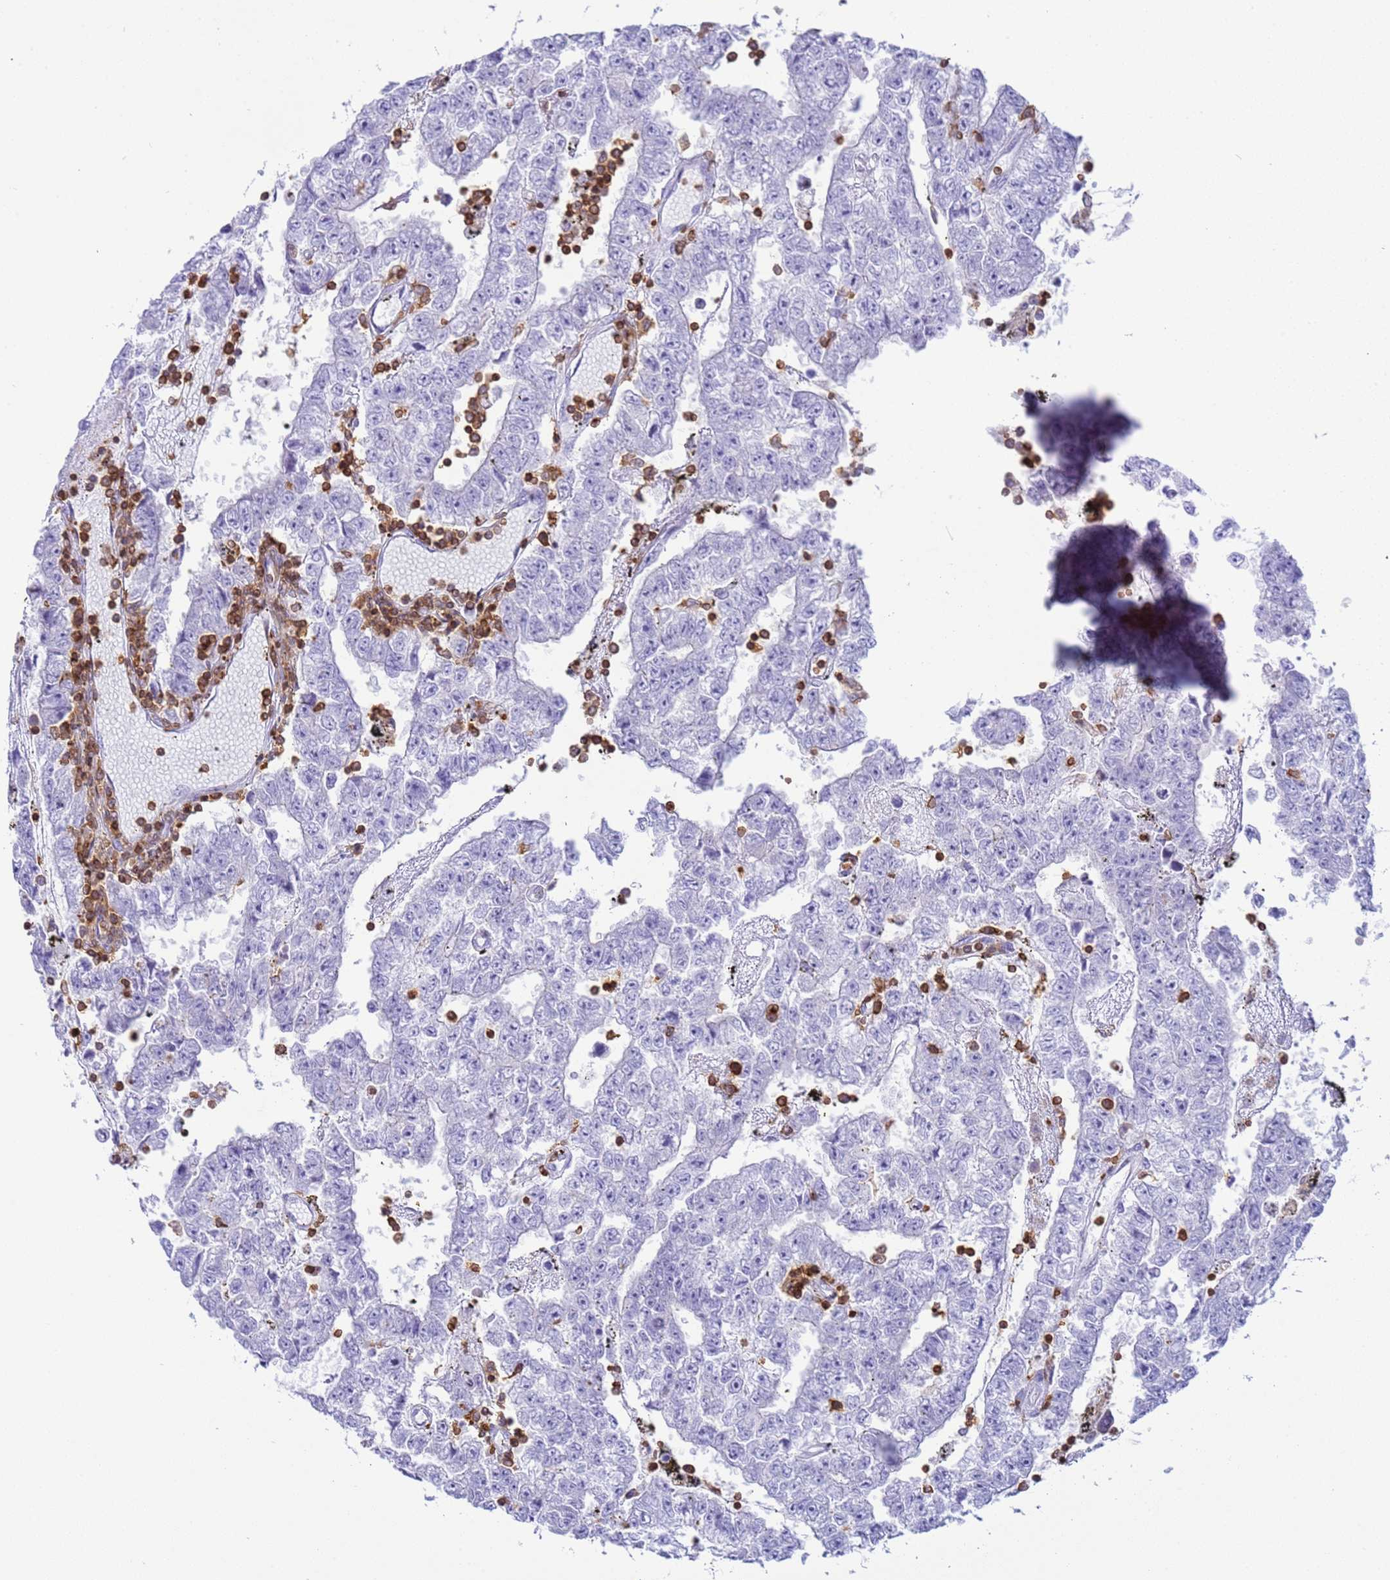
{"staining": {"intensity": "negative", "quantity": "none", "location": "none"}, "tissue": "testis cancer", "cell_type": "Tumor cells", "image_type": "cancer", "snomed": [{"axis": "morphology", "description": "Carcinoma, Embryonal, NOS"}, {"axis": "topography", "description": "Testis"}], "caption": "There is no significant expression in tumor cells of embryonal carcinoma (testis). (DAB (3,3'-diaminobenzidine) immunohistochemistry (IHC), high magnification).", "gene": "IRF5", "patient": {"sex": "male", "age": 25}}